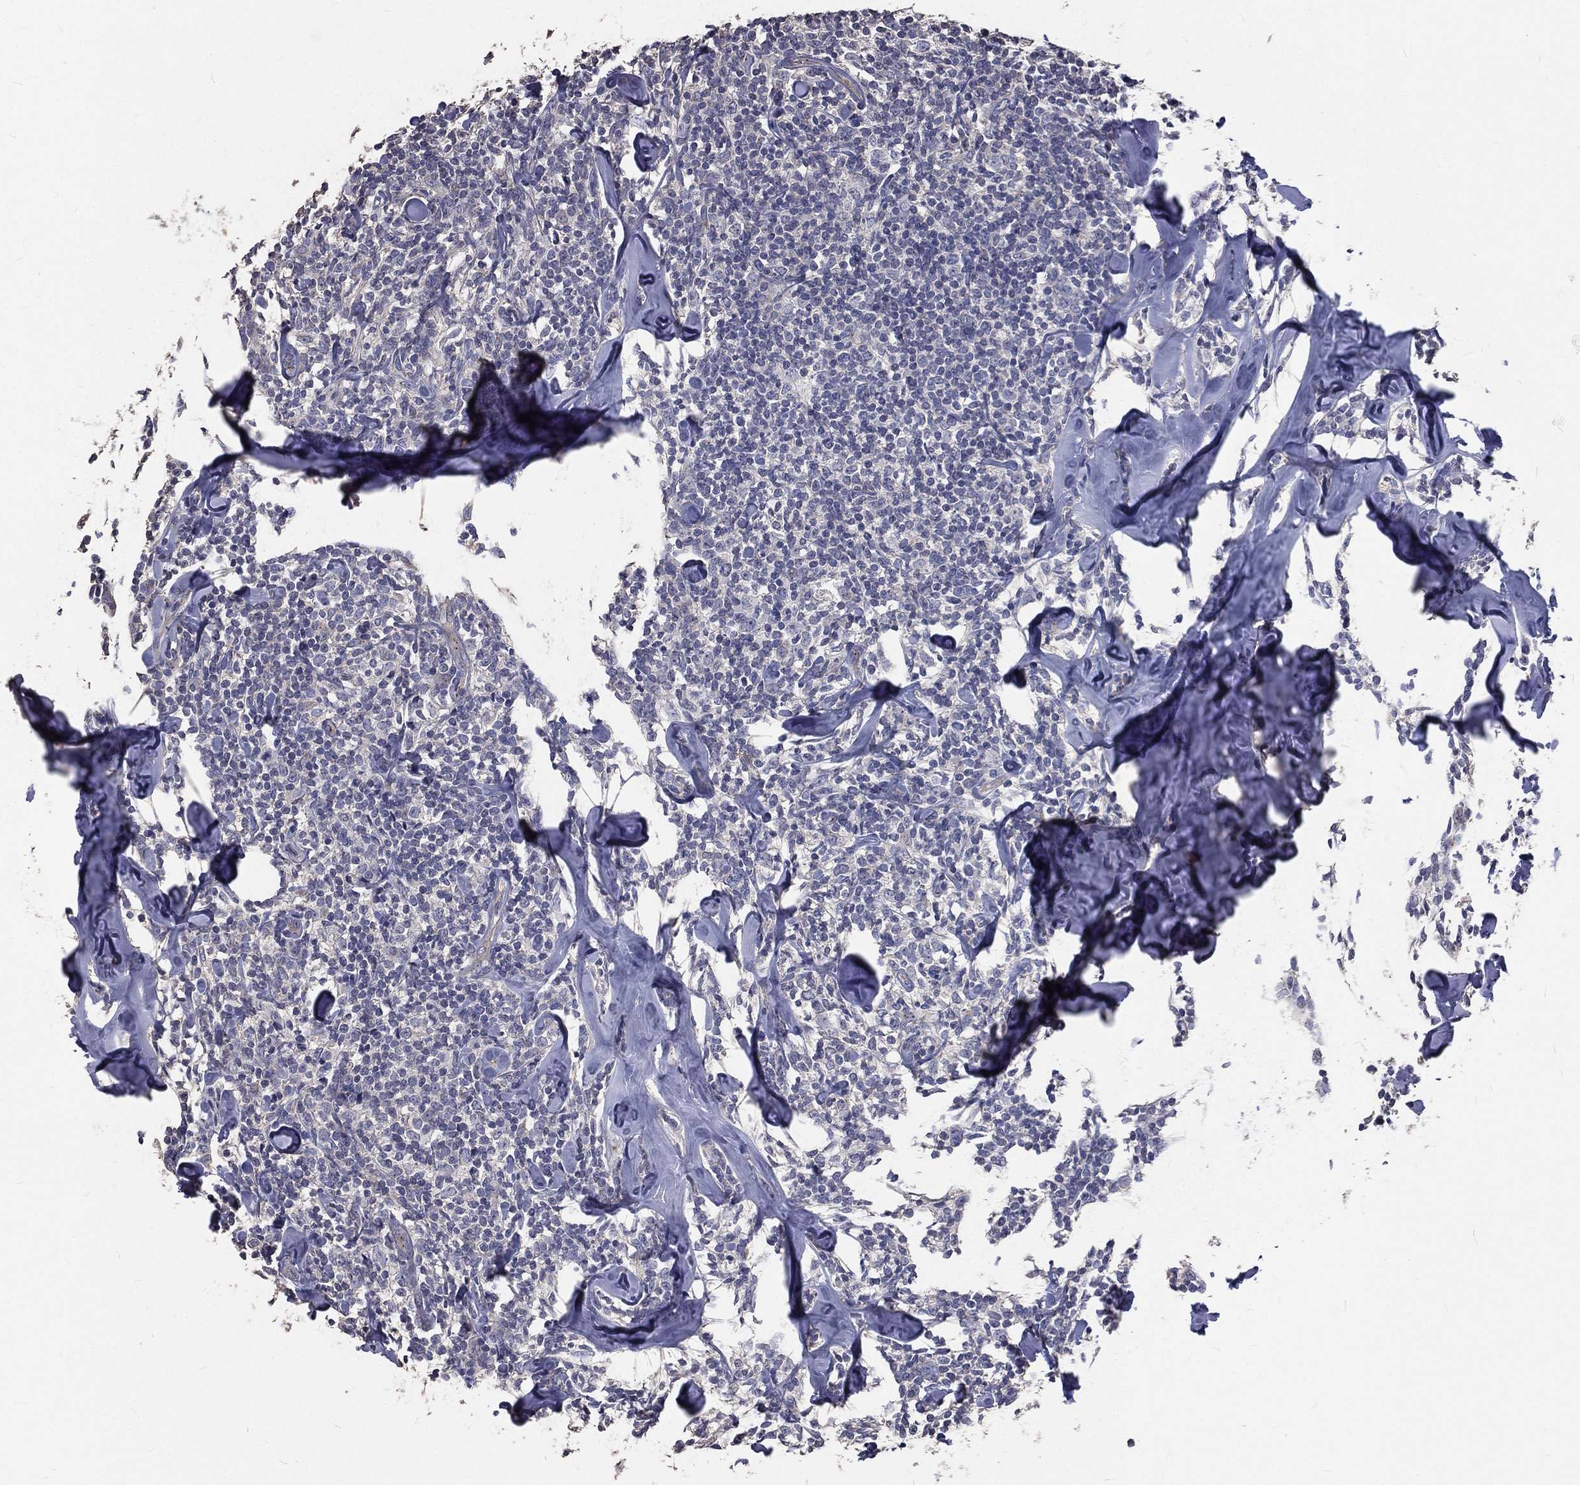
{"staining": {"intensity": "negative", "quantity": "none", "location": "none"}, "tissue": "lymphoma", "cell_type": "Tumor cells", "image_type": "cancer", "snomed": [{"axis": "morphology", "description": "Malignant lymphoma, non-Hodgkin's type, Low grade"}, {"axis": "topography", "description": "Lymph node"}], "caption": "Low-grade malignant lymphoma, non-Hodgkin's type stained for a protein using IHC displays no positivity tumor cells.", "gene": "CROCC", "patient": {"sex": "female", "age": 56}}